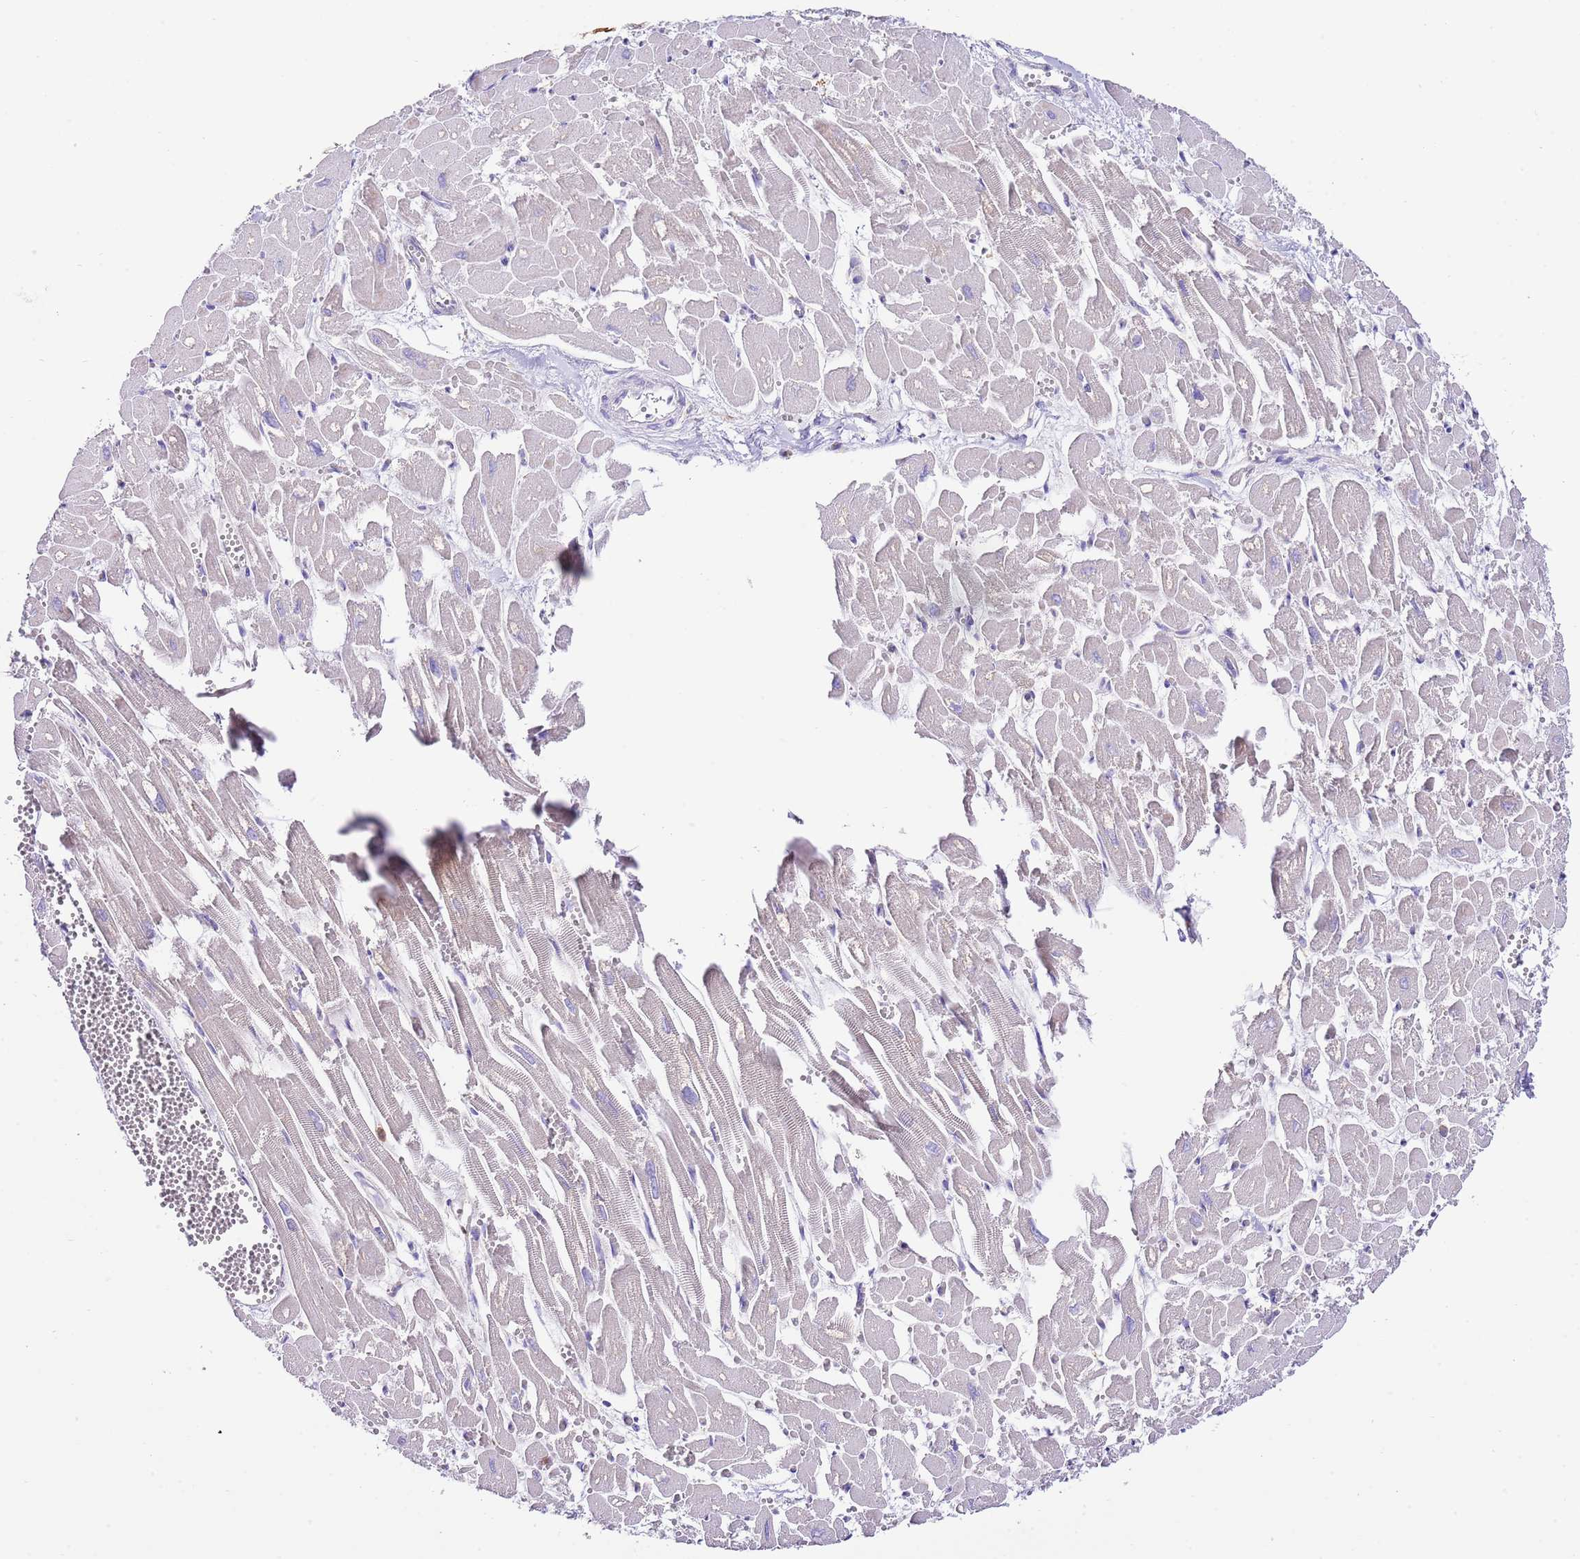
{"staining": {"intensity": "moderate", "quantity": "<25%", "location": "cytoplasmic/membranous"}, "tissue": "heart muscle", "cell_type": "Cardiomyocytes", "image_type": "normal", "snomed": [{"axis": "morphology", "description": "Normal tissue, NOS"}, {"axis": "topography", "description": "Heart"}], "caption": "Immunohistochemical staining of normal heart muscle reveals low levels of moderate cytoplasmic/membranous staining in approximately <25% of cardiomyocytes.", "gene": "RPS10", "patient": {"sex": "male", "age": 54}}